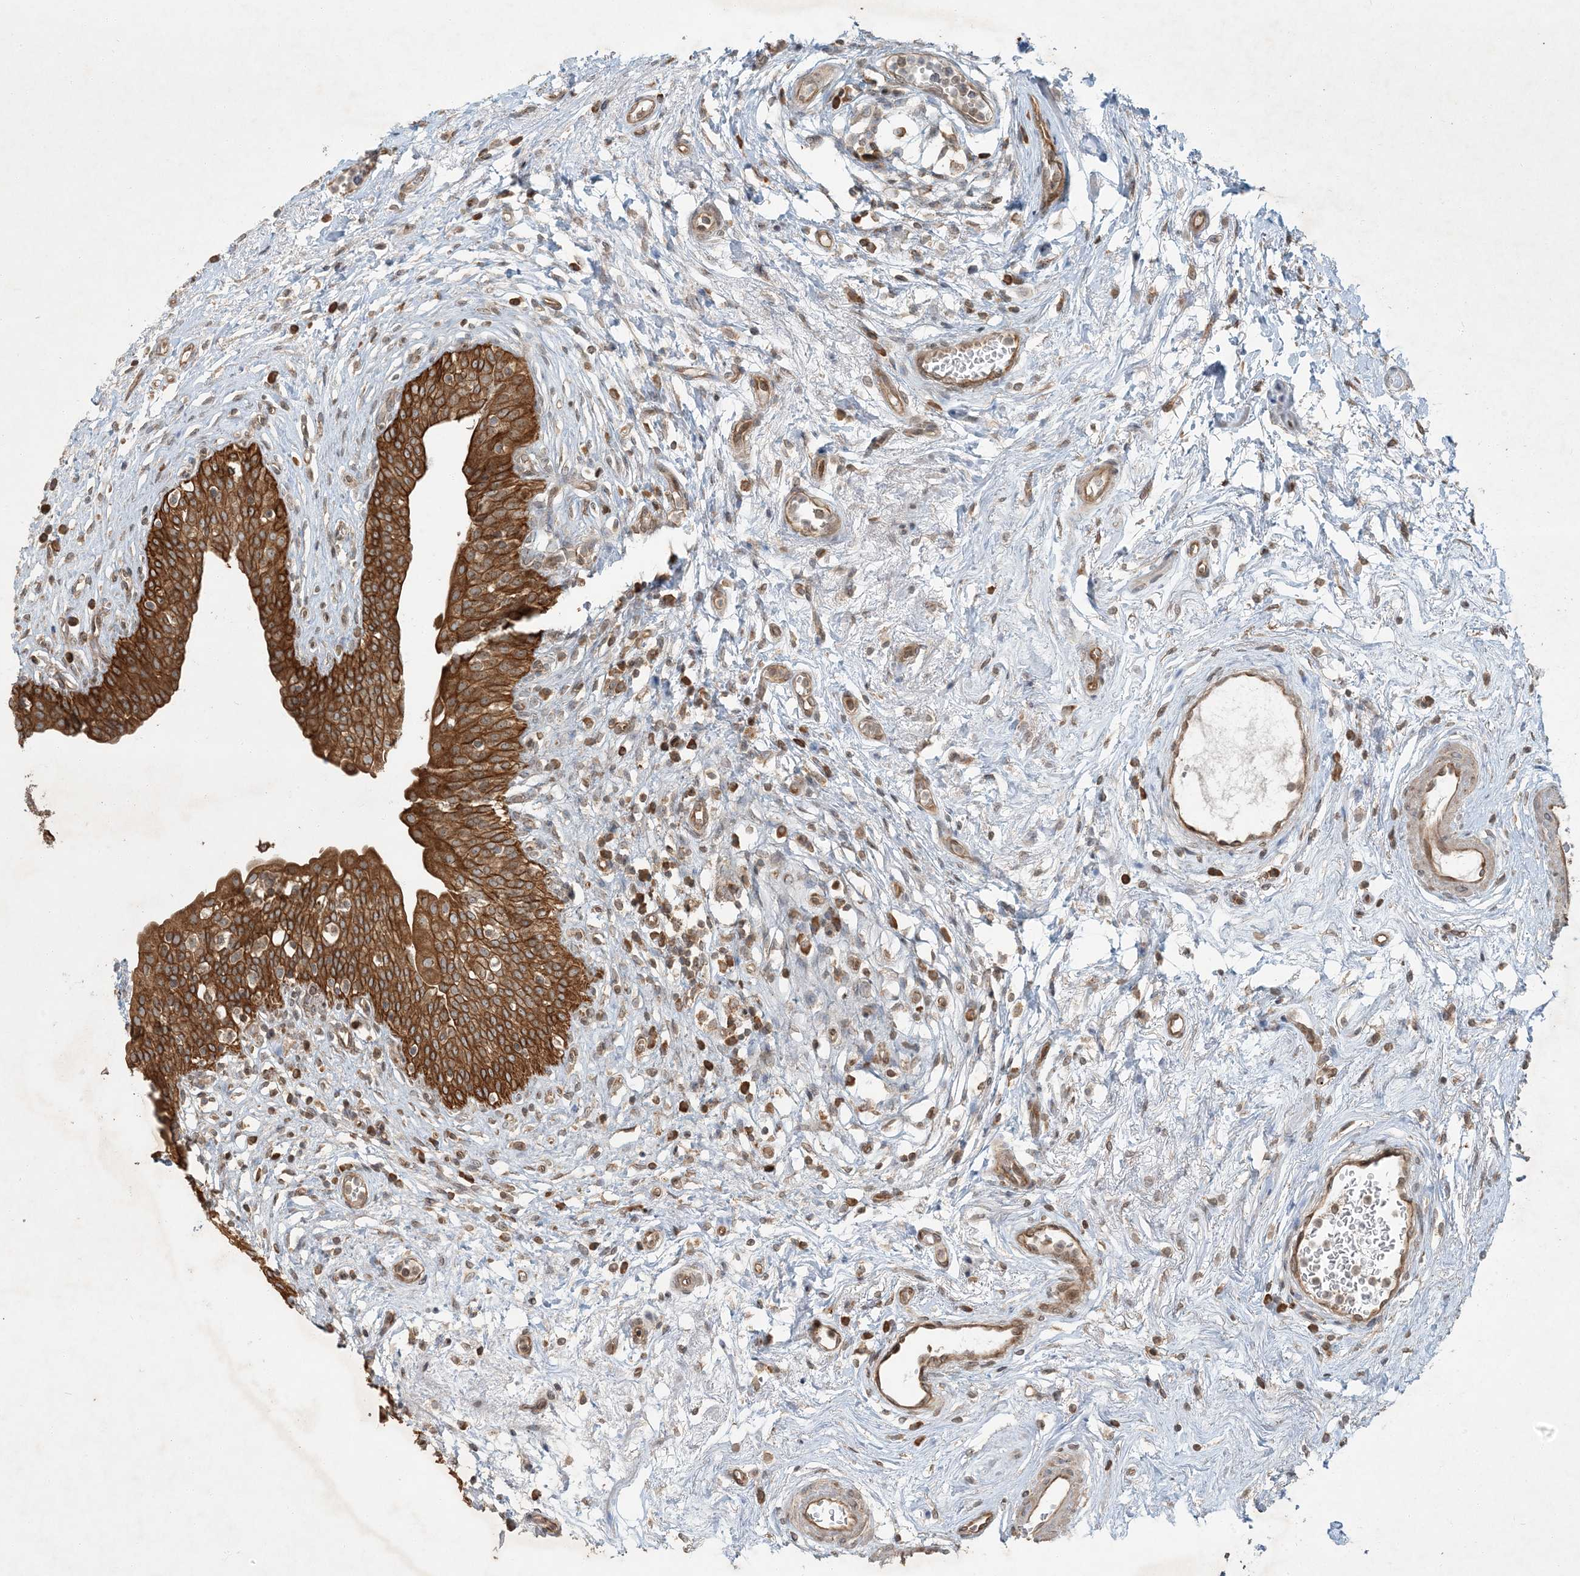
{"staining": {"intensity": "moderate", "quantity": ">75%", "location": "cytoplasmic/membranous"}, "tissue": "urinary bladder", "cell_type": "Urothelial cells", "image_type": "normal", "snomed": [{"axis": "morphology", "description": "Normal tissue, NOS"}, {"axis": "topography", "description": "Urinary bladder"}], "caption": "Protein expression by IHC displays moderate cytoplasmic/membranous expression in about >75% of urothelial cells in unremarkable urinary bladder. The staining is performed using DAB brown chromogen to label protein expression. The nuclei are counter-stained blue using hematoxylin.", "gene": "COMMD8", "patient": {"sex": "male", "age": 83}}